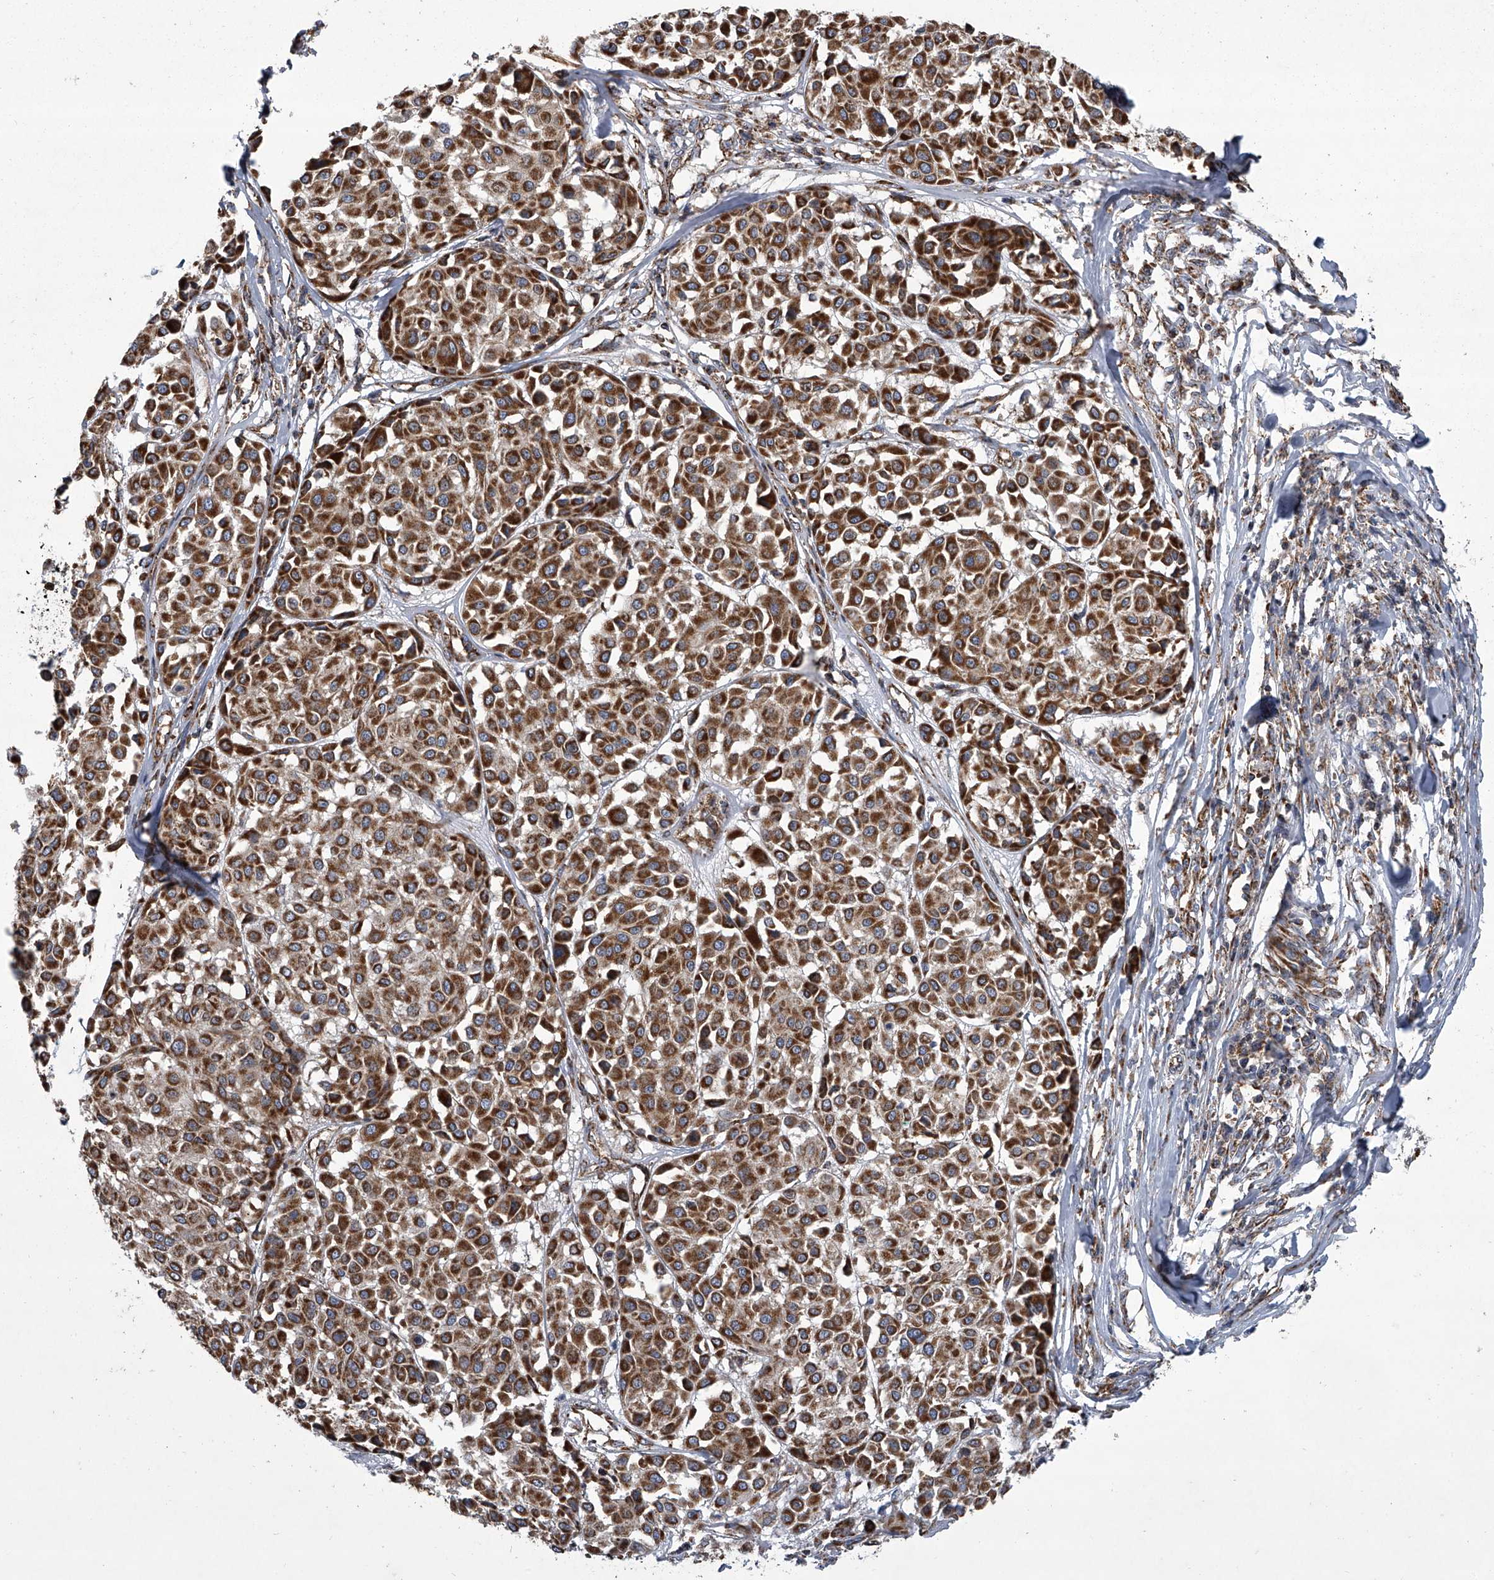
{"staining": {"intensity": "strong", "quantity": ">75%", "location": "cytoplasmic/membranous"}, "tissue": "melanoma", "cell_type": "Tumor cells", "image_type": "cancer", "snomed": [{"axis": "morphology", "description": "Malignant melanoma, Metastatic site"}, {"axis": "topography", "description": "Soft tissue"}], "caption": "Protein expression analysis of malignant melanoma (metastatic site) displays strong cytoplasmic/membranous expression in about >75% of tumor cells.", "gene": "ZC3H15", "patient": {"sex": "male", "age": 41}}